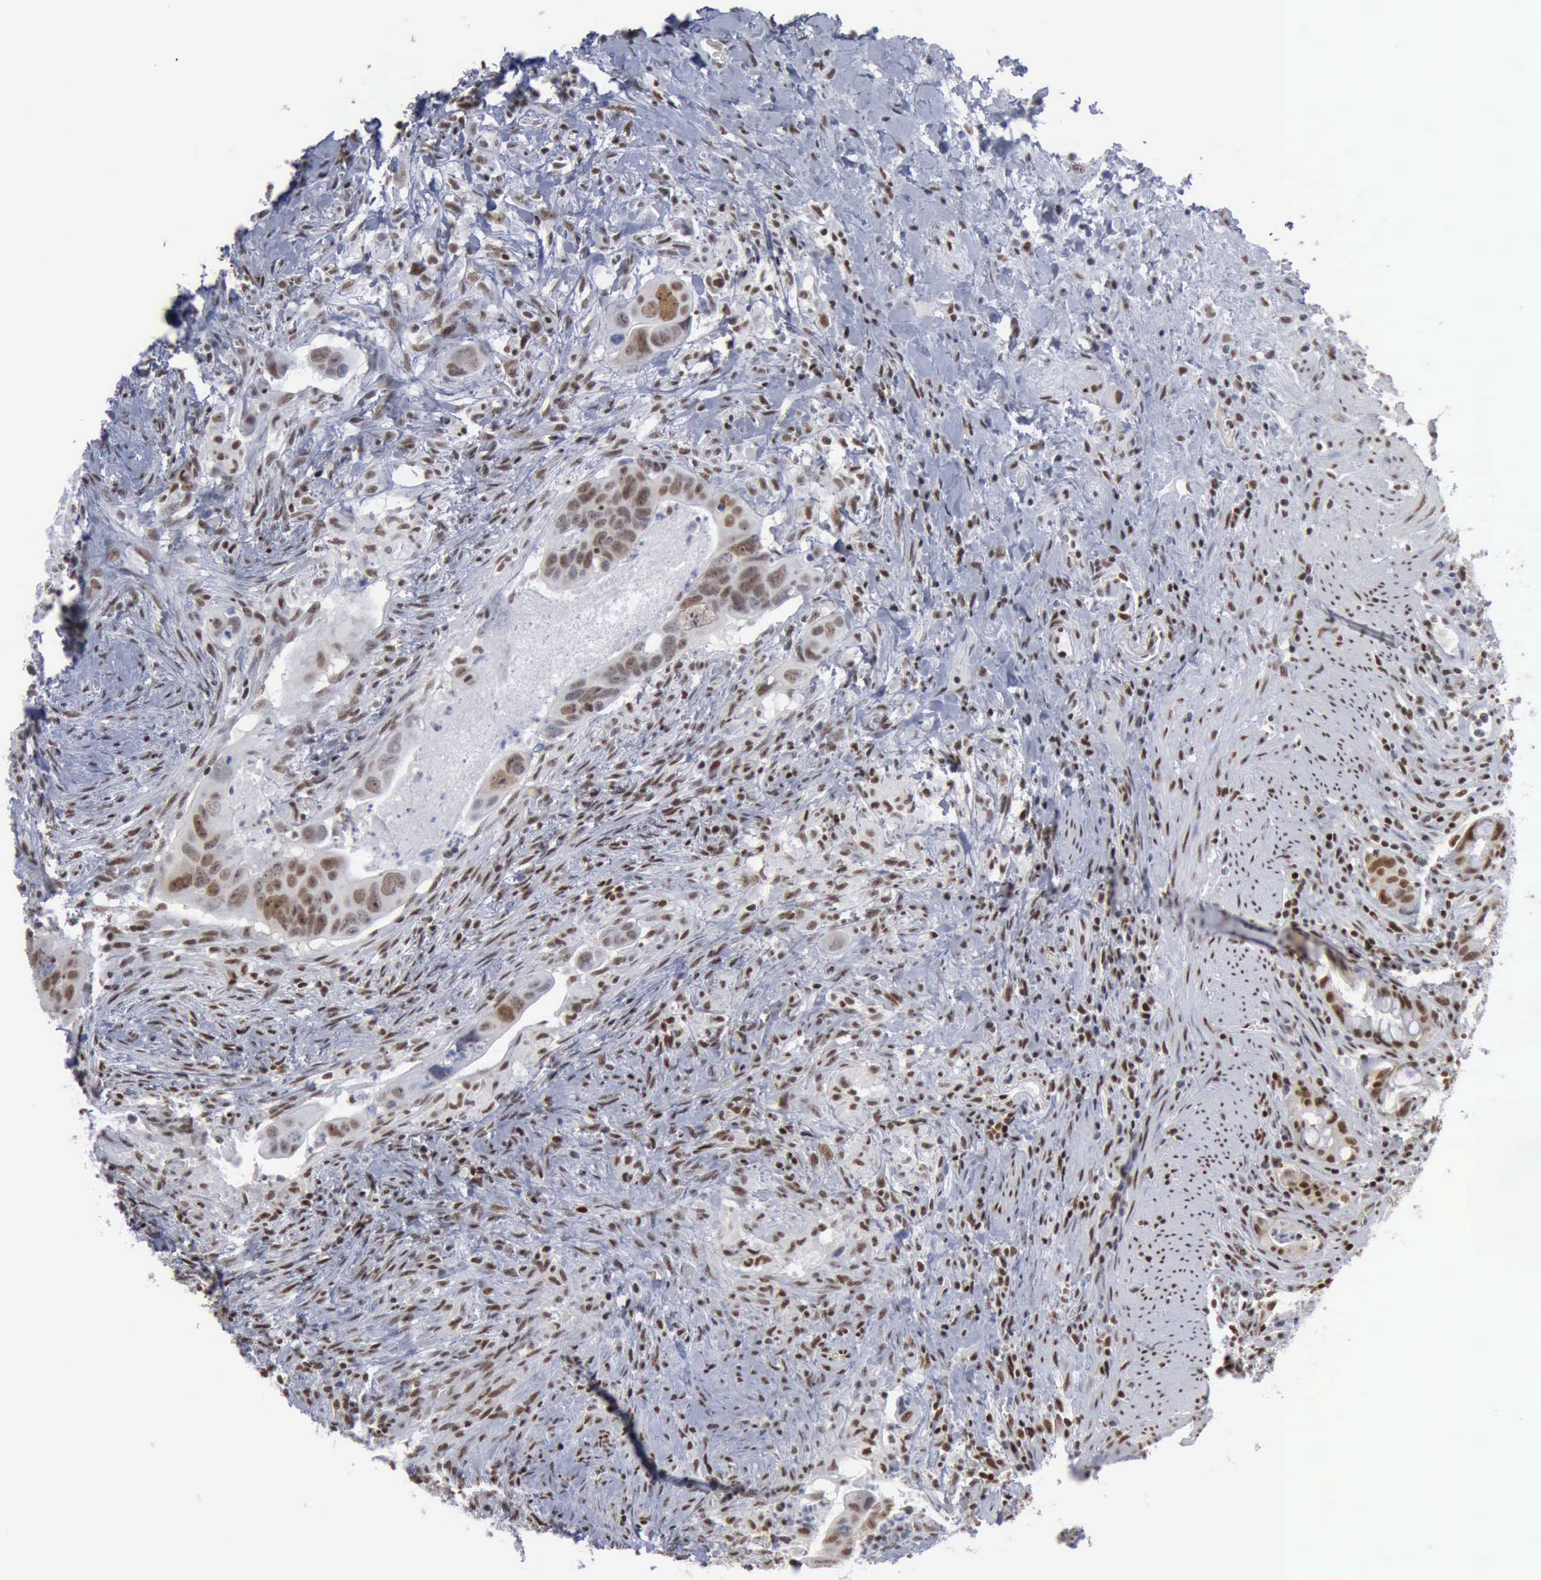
{"staining": {"intensity": "moderate", "quantity": "25%-75%", "location": "nuclear"}, "tissue": "colorectal cancer", "cell_type": "Tumor cells", "image_type": "cancer", "snomed": [{"axis": "morphology", "description": "Adenocarcinoma, NOS"}, {"axis": "topography", "description": "Rectum"}], "caption": "Colorectal cancer (adenocarcinoma) was stained to show a protein in brown. There is medium levels of moderate nuclear staining in approximately 25%-75% of tumor cells.", "gene": "XPA", "patient": {"sex": "male", "age": 53}}